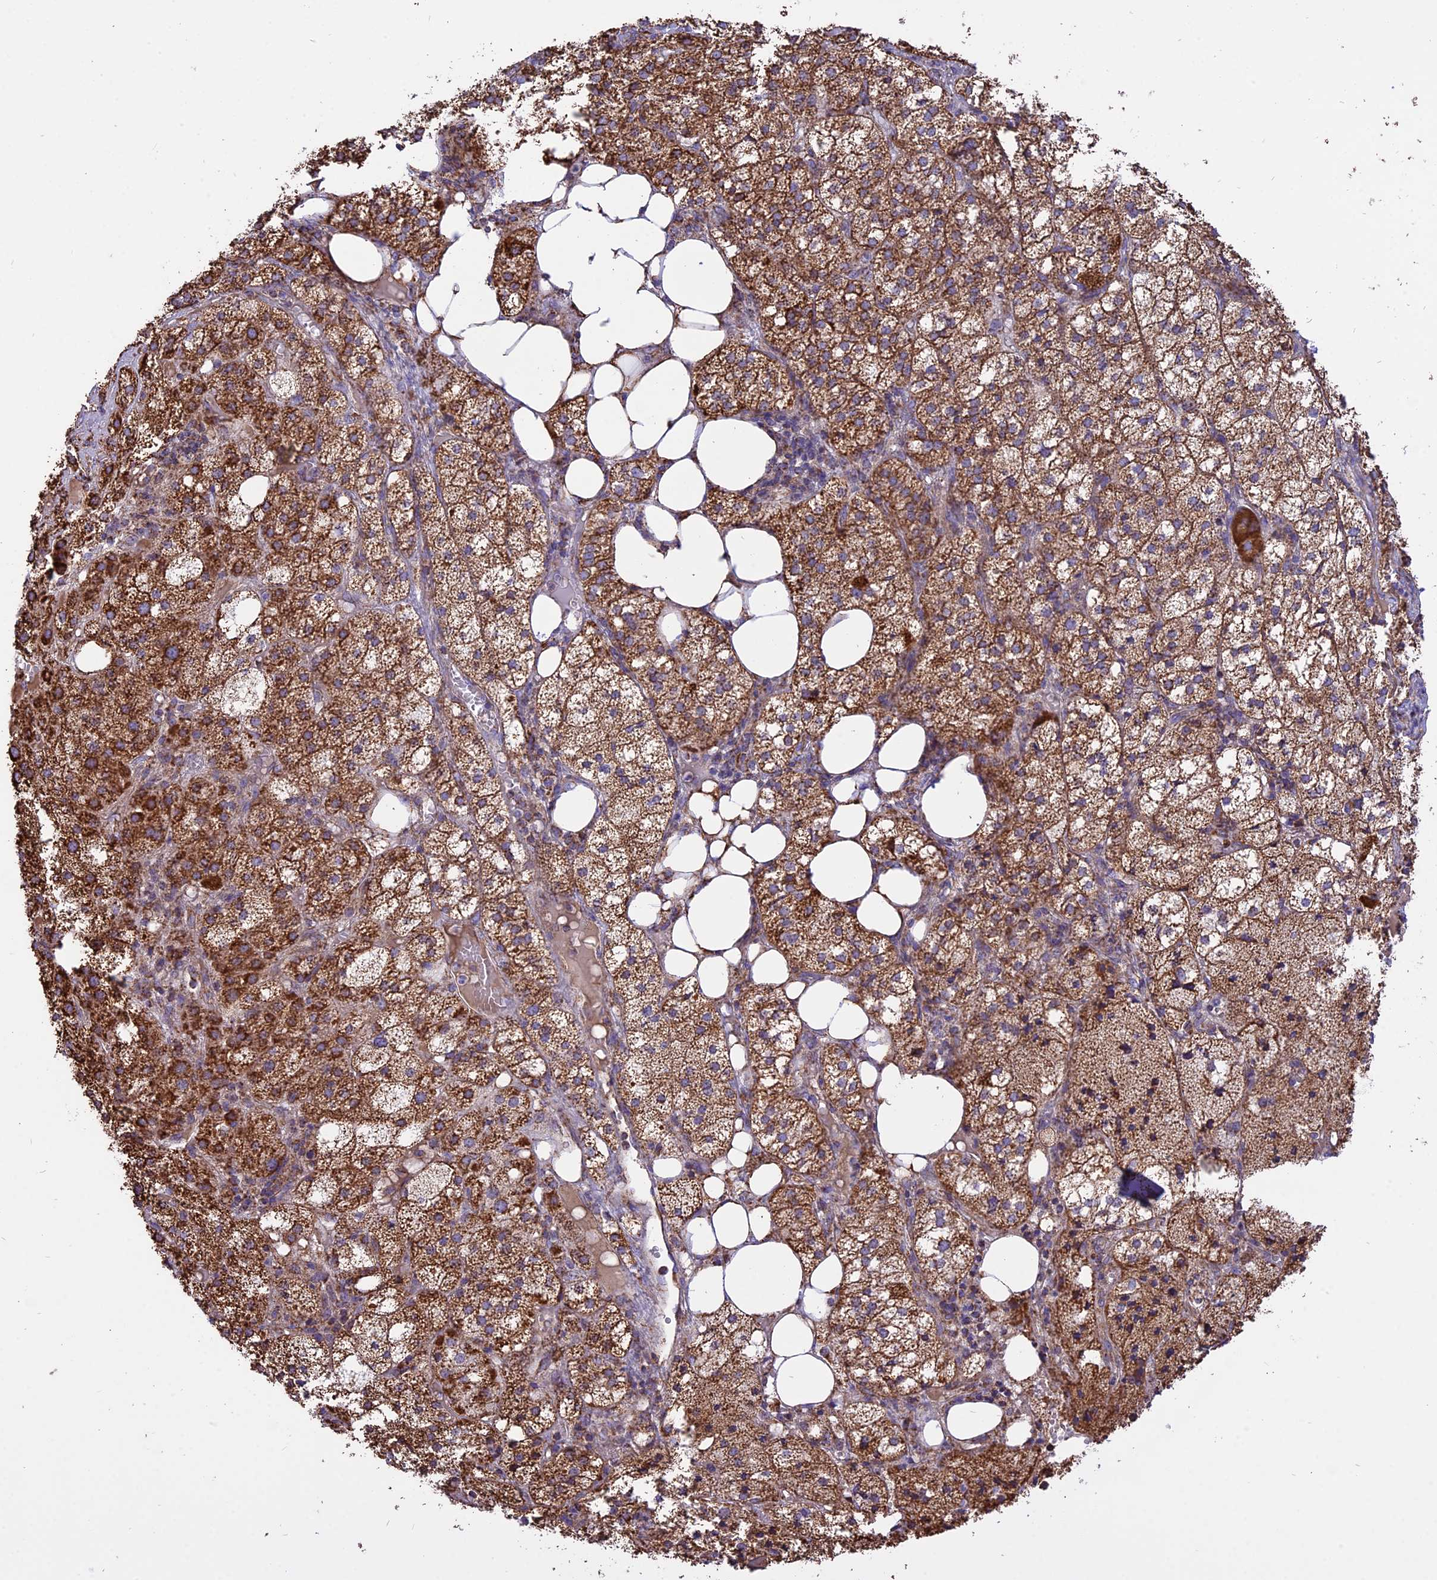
{"staining": {"intensity": "strong", "quantity": ">75%", "location": "cytoplasmic/membranous"}, "tissue": "adrenal gland", "cell_type": "Glandular cells", "image_type": "normal", "snomed": [{"axis": "morphology", "description": "Normal tissue, NOS"}, {"axis": "topography", "description": "Adrenal gland"}], "caption": "An immunohistochemistry (IHC) micrograph of normal tissue is shown. Protein staining in brown shows strong cytoplasmic/membranous positivity in adrenal gland within glandular cells.", "gene": "TTC4", "patient": {"sex": "female", "age": 61}}